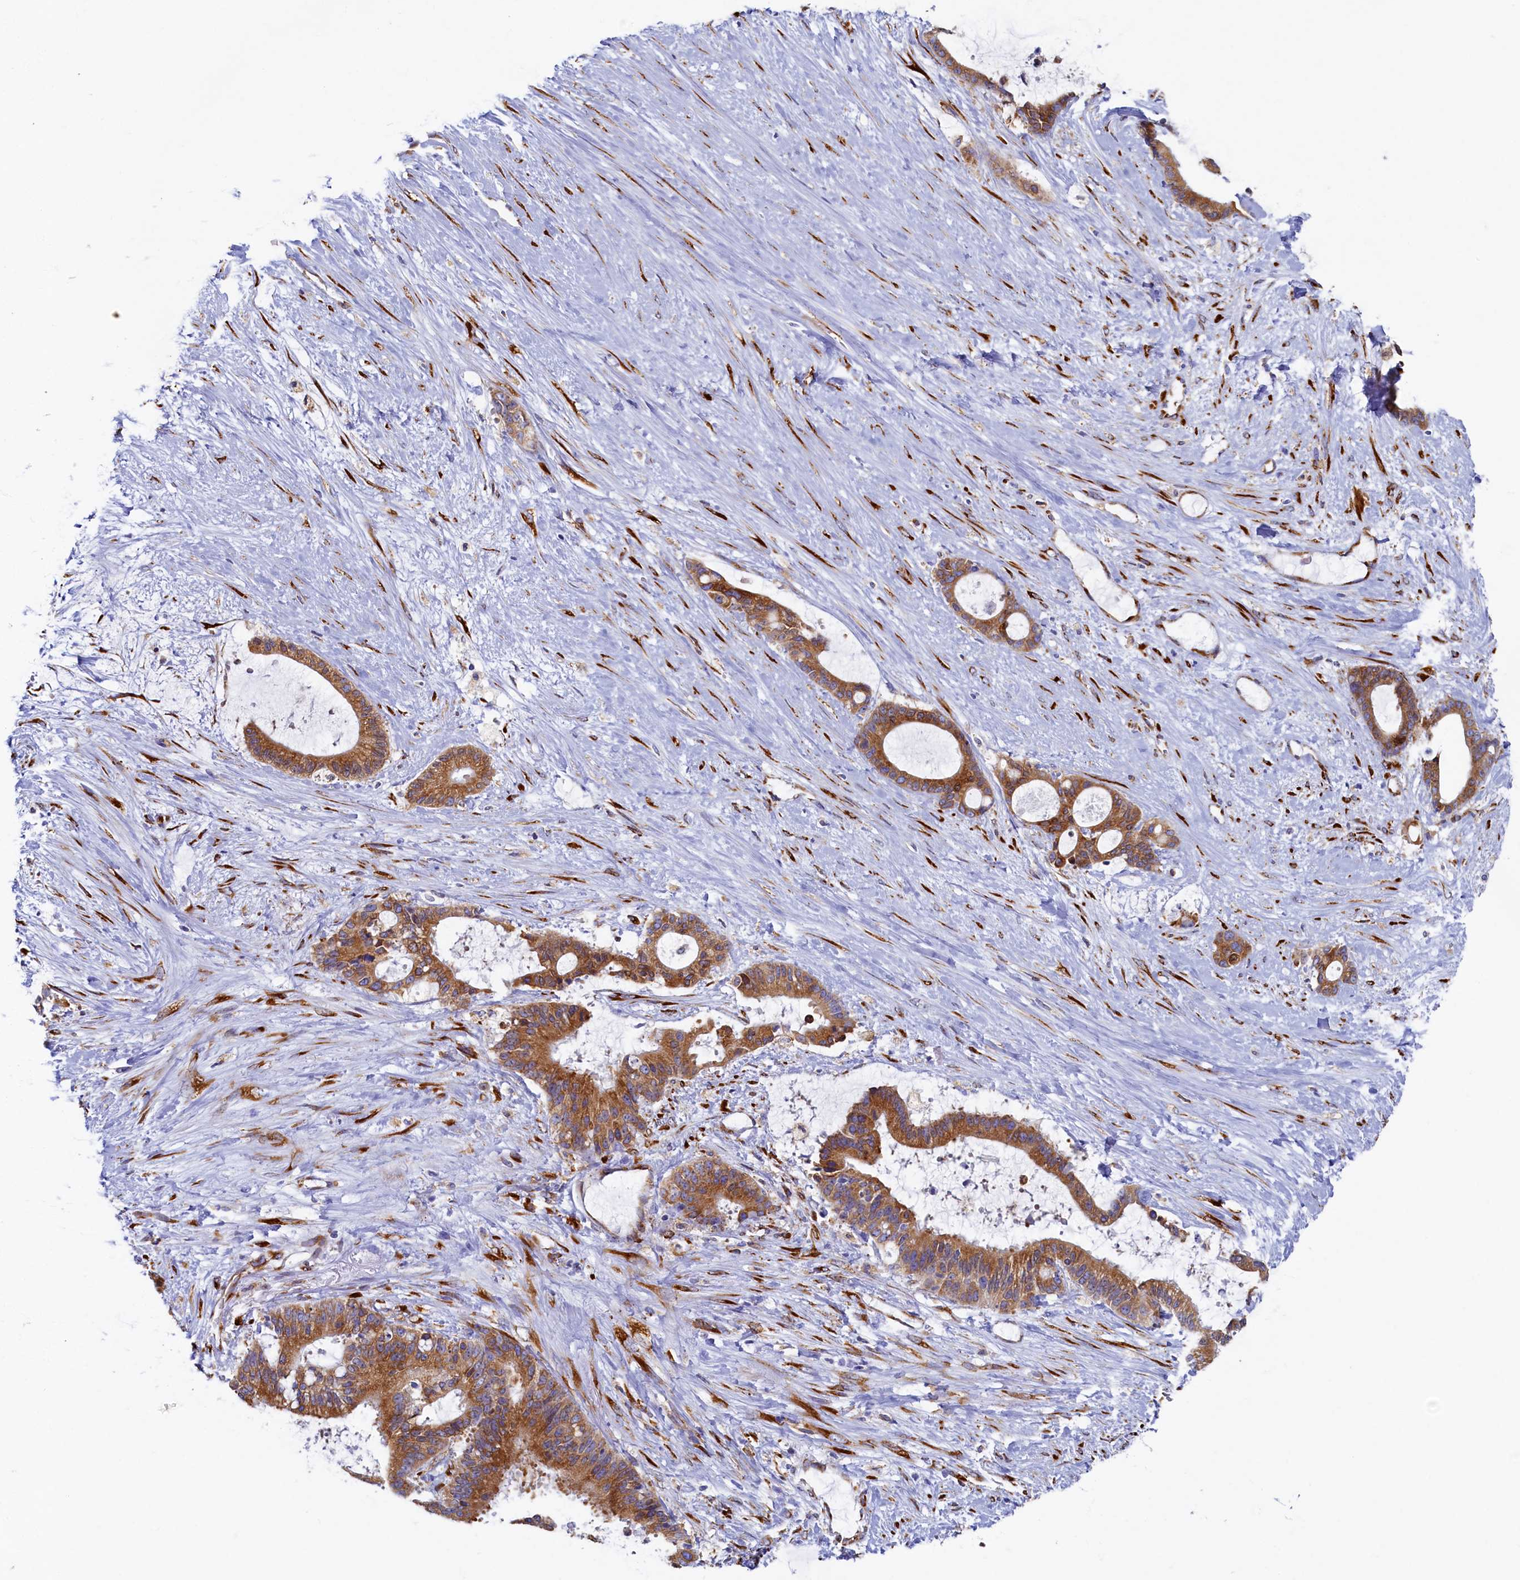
{"staining": {"intensity": "moderate", "quantity": ">75%", "location": "cytoplasmic/membranous"}, "tissue": "liver cancer", "cell_type": "Tumor cells", "image_type": "cancer", "snomed": [{"axis": "morphology", "description": "Normal tissue, NOS"}, {"axis": "morphology", "description": "Cholangiocarcinoma"}, {"axis": "topography", "description": "Liver"}, {"axis": "topography", "description": "Peripheral nerve tissue"}], "caption": "A brown stain labels moderate cytoplasmic/membranous staining of a protein in human liver cholangiocarcinoma tumor cells.", "gene": "TMEM18", "patient": {"sex": "female", "age": 73}}